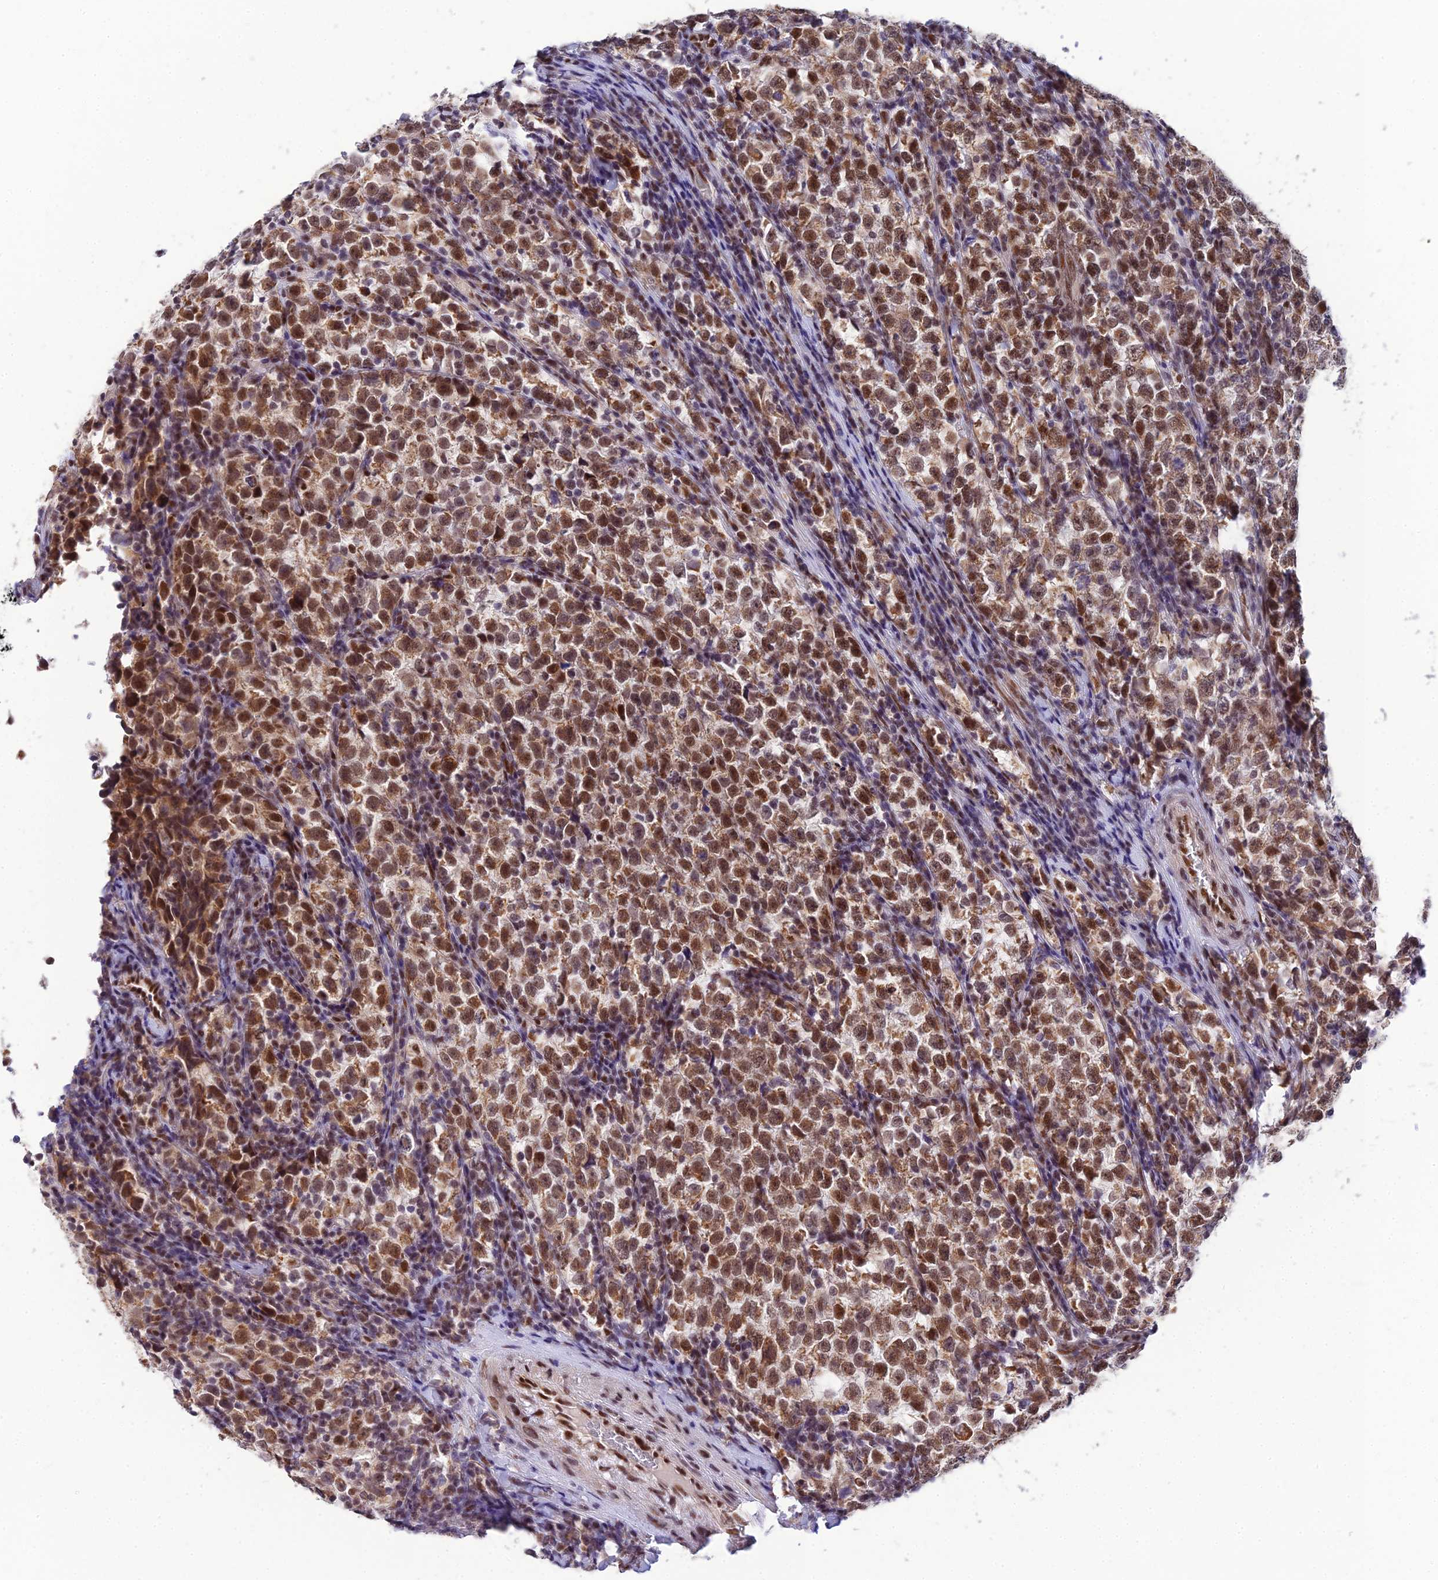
{"staining": {"intensity": "moderate", "quantity": ">75%", "location": "cytoplasmic/membranous,nuclear"}, "tissue": "testis cancer", "cell_type": "Tumor cells", "image_type": "cancer", "snomed": [{"axis": "morphology", "description": "Normal tissue, NOS"}, {"axis": "morphology", "description": "Seminoma, NOS"}, {"axis": "topography", "description": "Testis"}], "caption": "Protein expression analysis of human testis cancer reveals moderate cytoplasmic/membranous and nuclear staining in about >75% of tumor cells. The protein of interest is stained brown, and the nuclei are stained in blue (DAB (3,3'-diaminobenzidine) IHC with brightfield microscopy, high magnification).", "gene": "C2orf49", "patient": {"sex": "male", "age": 43}}